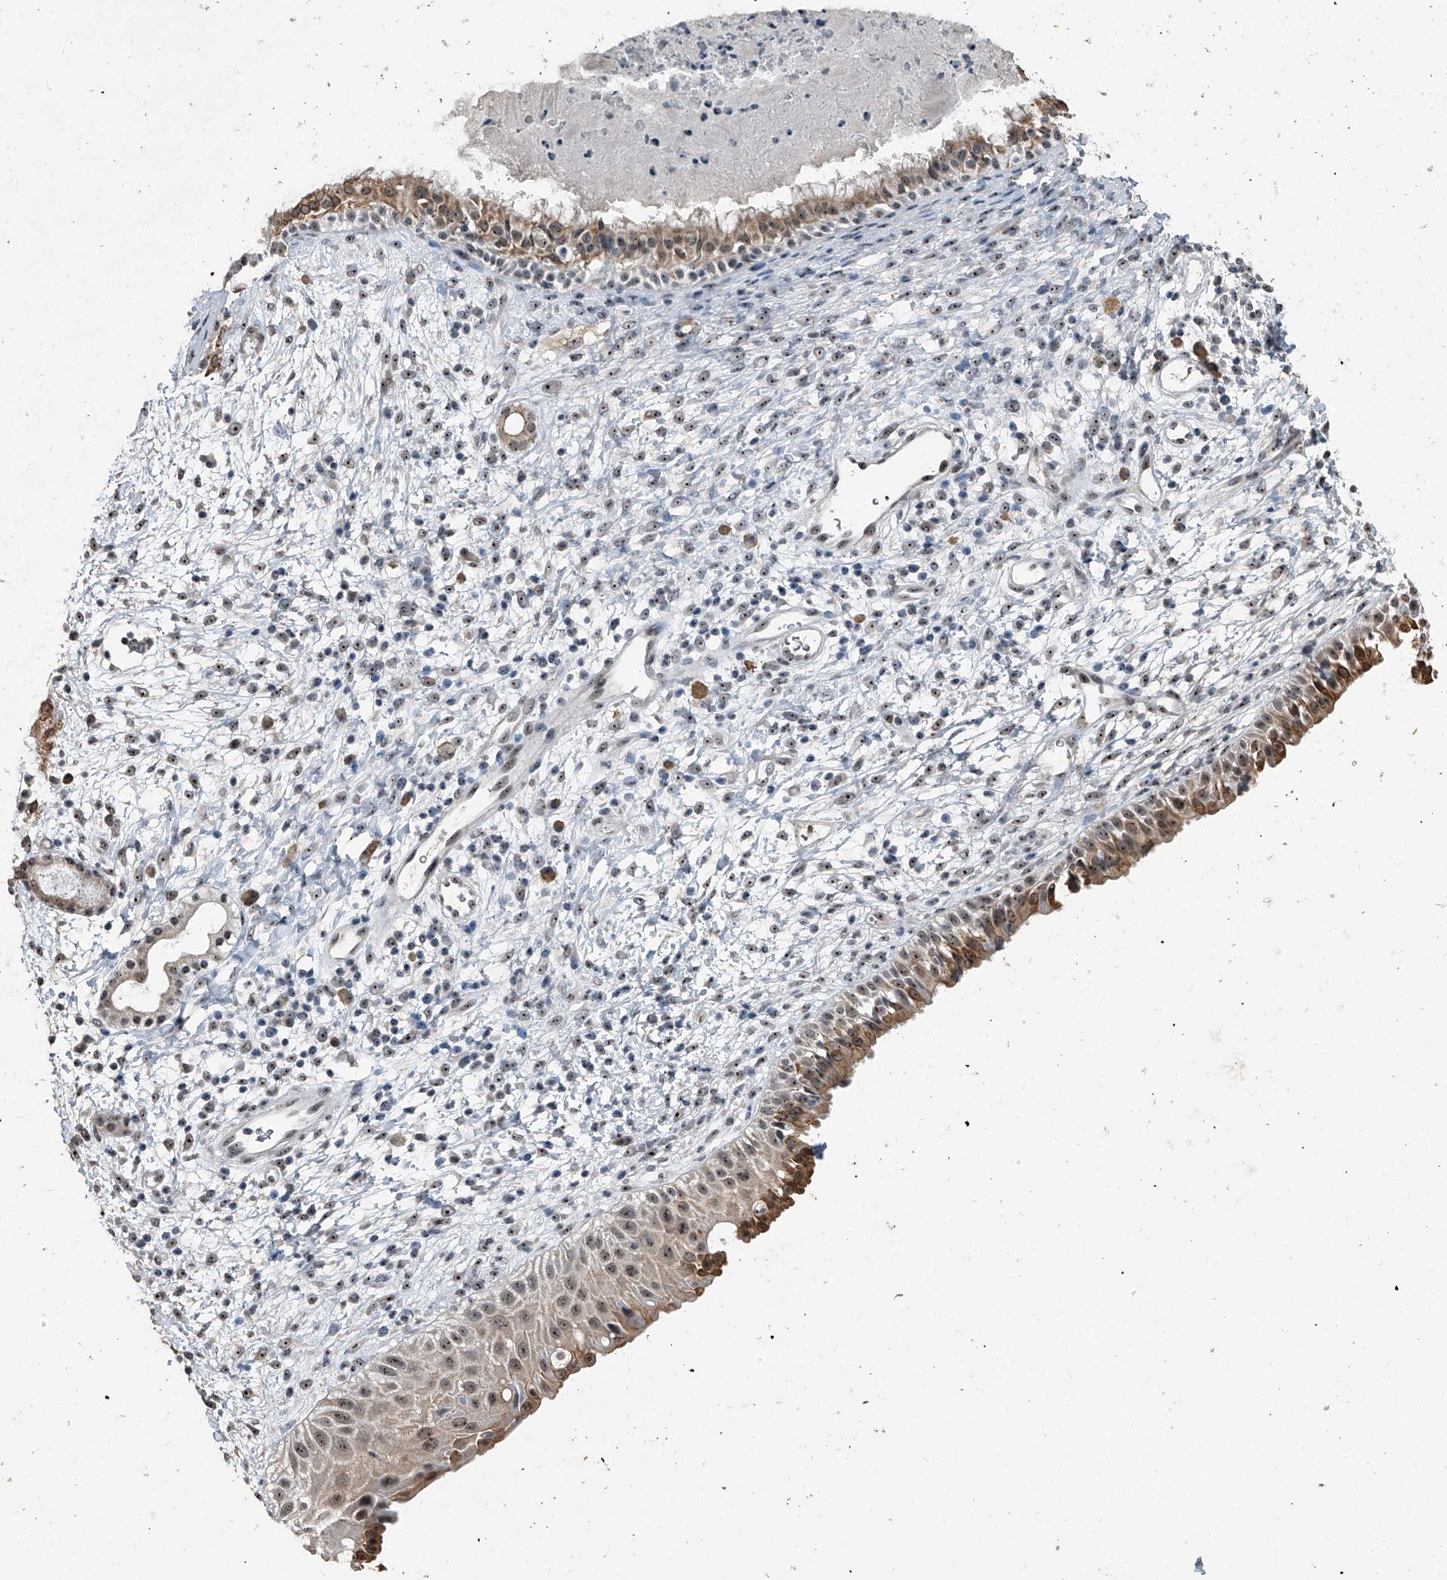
{"staining": {"intensity": "moderate", "quantity": ">75%", "location": "cytoplasmic/membranous,nuclear"}, "tissue": "nasopharynx", "cell_type": "Respiratory epithelial cells", "image_type": "normal", "snomed": [{"axis": "morphology", "description": "Normal tissue, NOS"}, {"axis": "topography", "description": "Nasopharynx"}], "caption": "This photomicrograph displays IHC staining of normal human nasopharynx, with medium moderate cytoplasmic/membranous,nuclear positivity in approximately >75% of respiratory epithelial cells.", "gene": "TCOF1", "patient": {"sex": "male", "age": 22}}